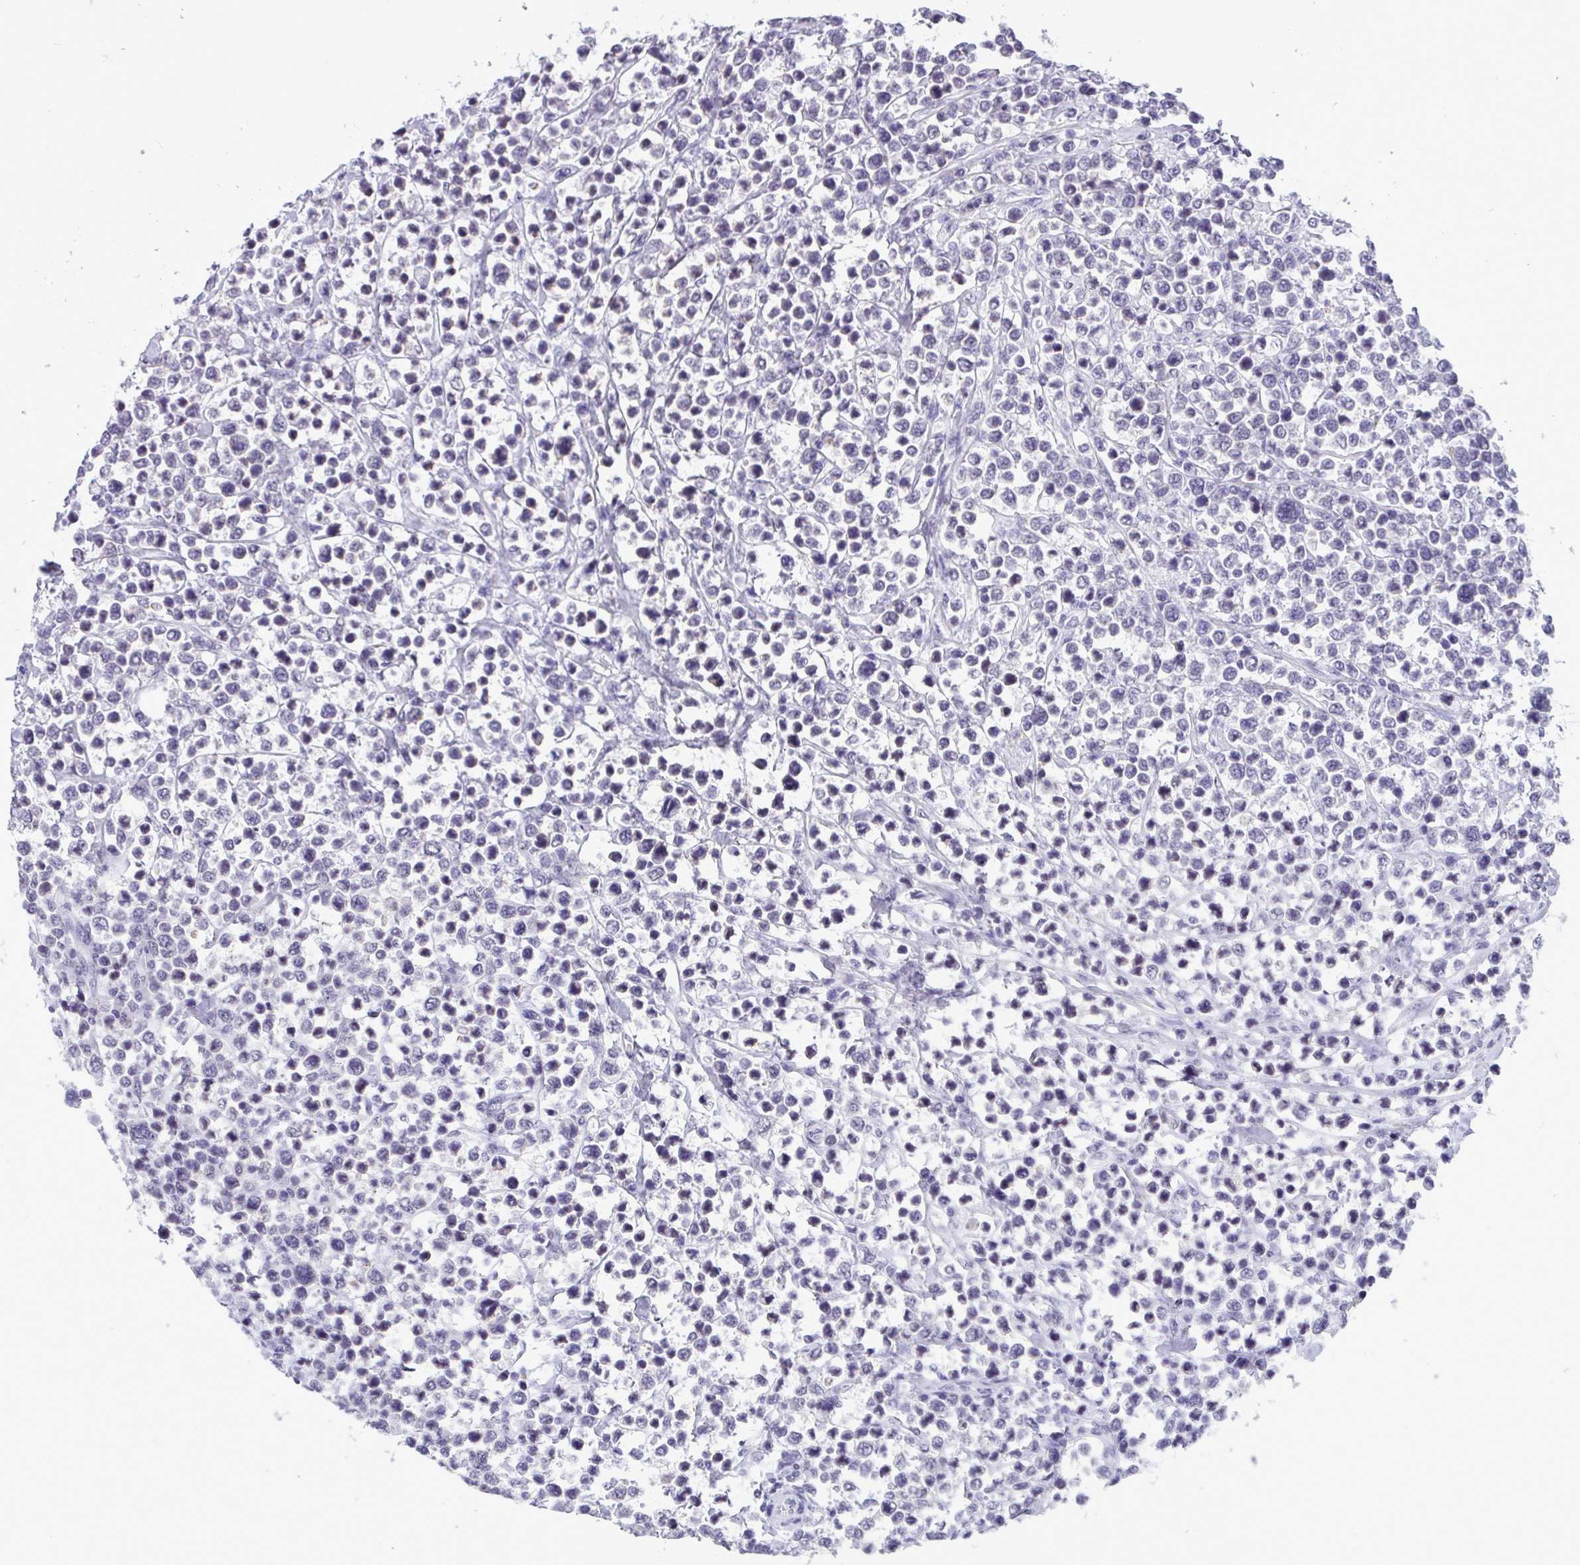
{"staining": {"intensity": "negative", "quantity": "none", "location": "none"}, "tissue": "lymphoma", "cell_type": "Tumor cells", "image_type": "cancer", "snomed": [{"axis": "morphology", "description": "Malignant lymphoma, non-Hodgkin's type, High grade"}, {"axis": "topography", "description": "Soft tissue"}], "caption": "High power microscopy micrograph of an immunohistochemistry image of high-grade malignant lymphoma, non-Hodgkin's type, revealing no significant positivity in tumor cells.", "gene": "YBX2", "patient": {"sex": "female", "age": 56}}